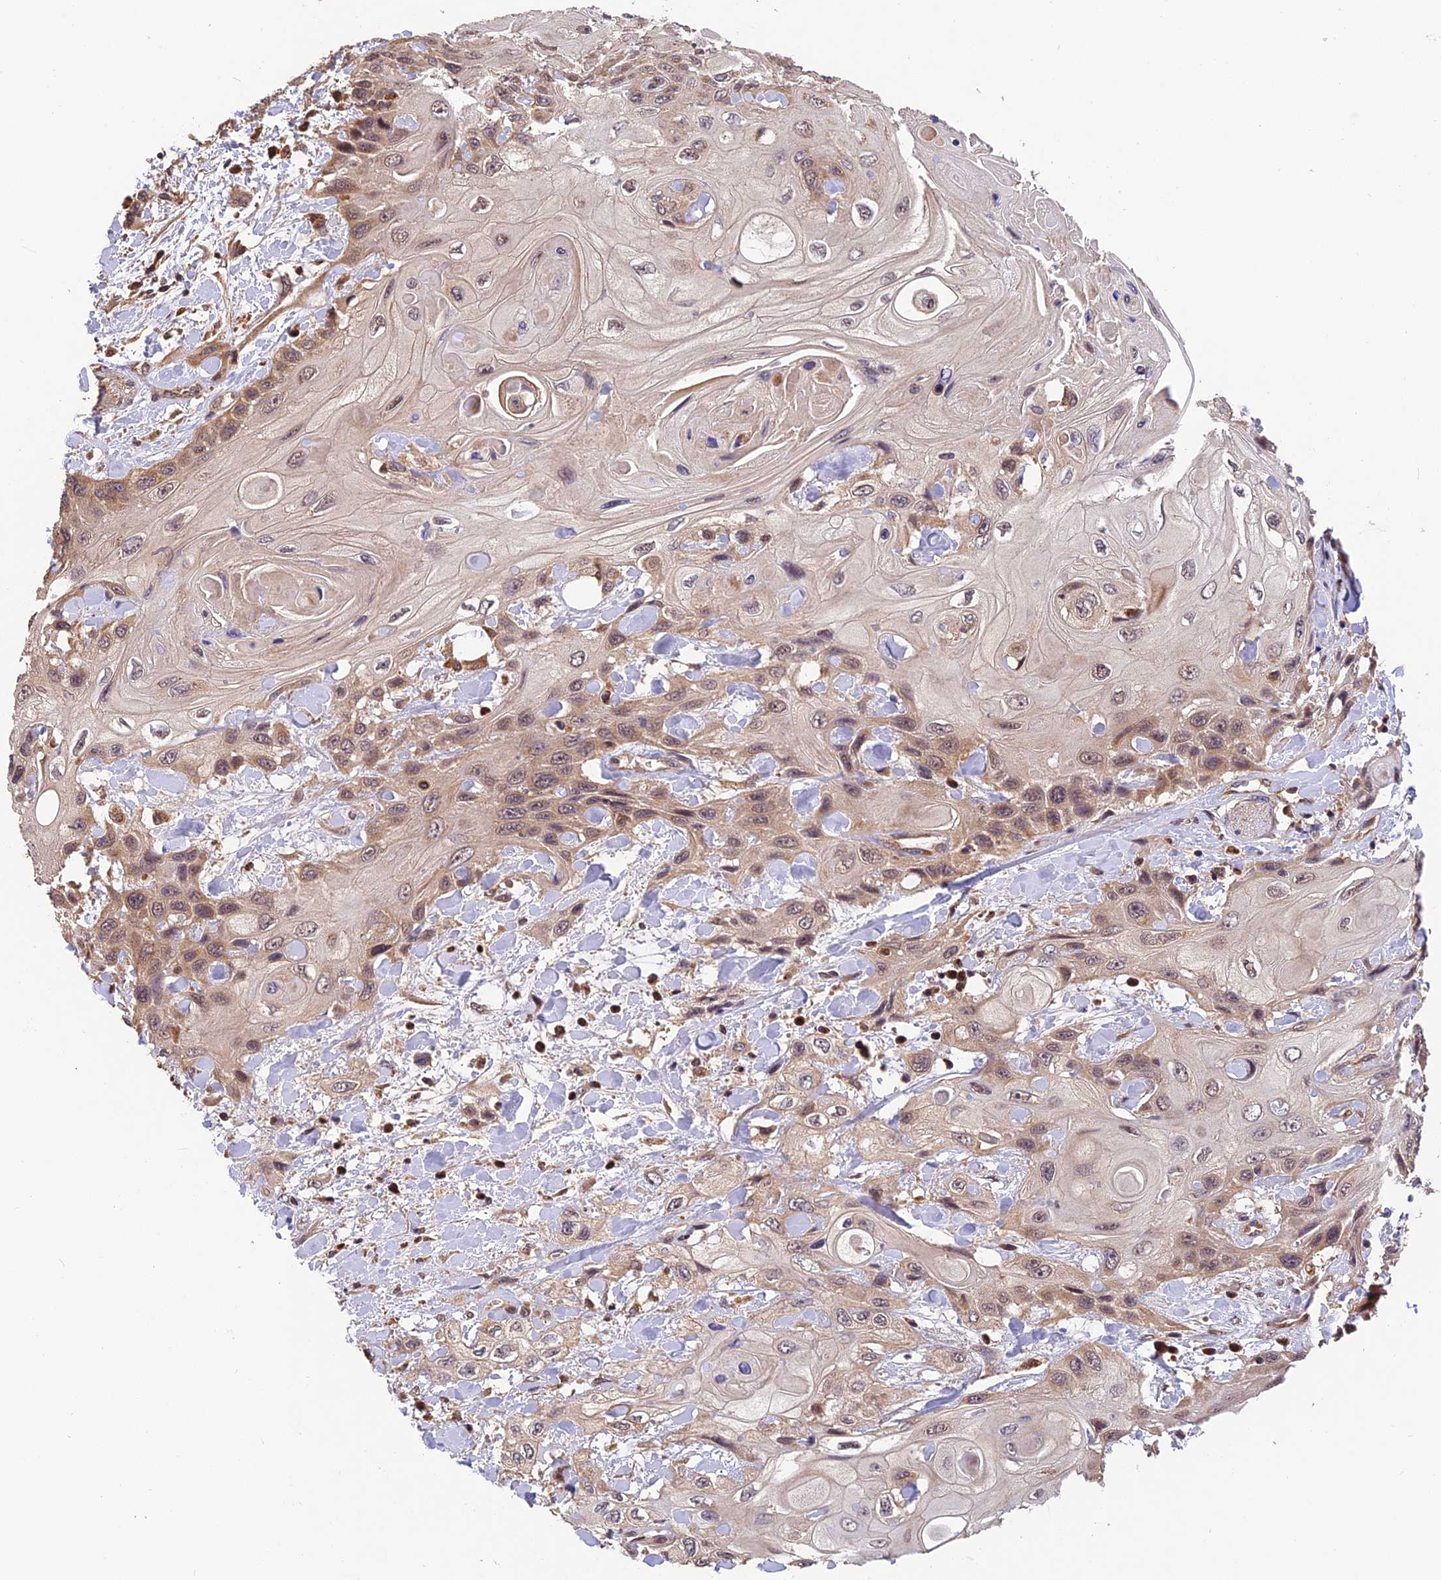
{"staining": {"intensity": "moderate", "quantity": "25%-75%", "location": "cytoplasmic/membranous"}, "tissue": "head and neck cancer", "cell_type": "Tumor cells", "image_type": "cancer", "snomed": [{"axis": "morphology", "description": "Squamous cell carcinoma, NOS"}, {"axis": "topography", "description": "Head-Neck"}], "caption": "Tumor cells show medium levels of moderate cytoplasmic/membranous staining in approximately 25%-75% of cells in human head and neck cancer (squamous cell carcinoma). The staining is performed using DAB brown chromogen to label protein expression. The nuclei are counter-stained blue using hematoxylin.", "gene": "MNS1", "patient": {"sex": "female", "age": 43}}